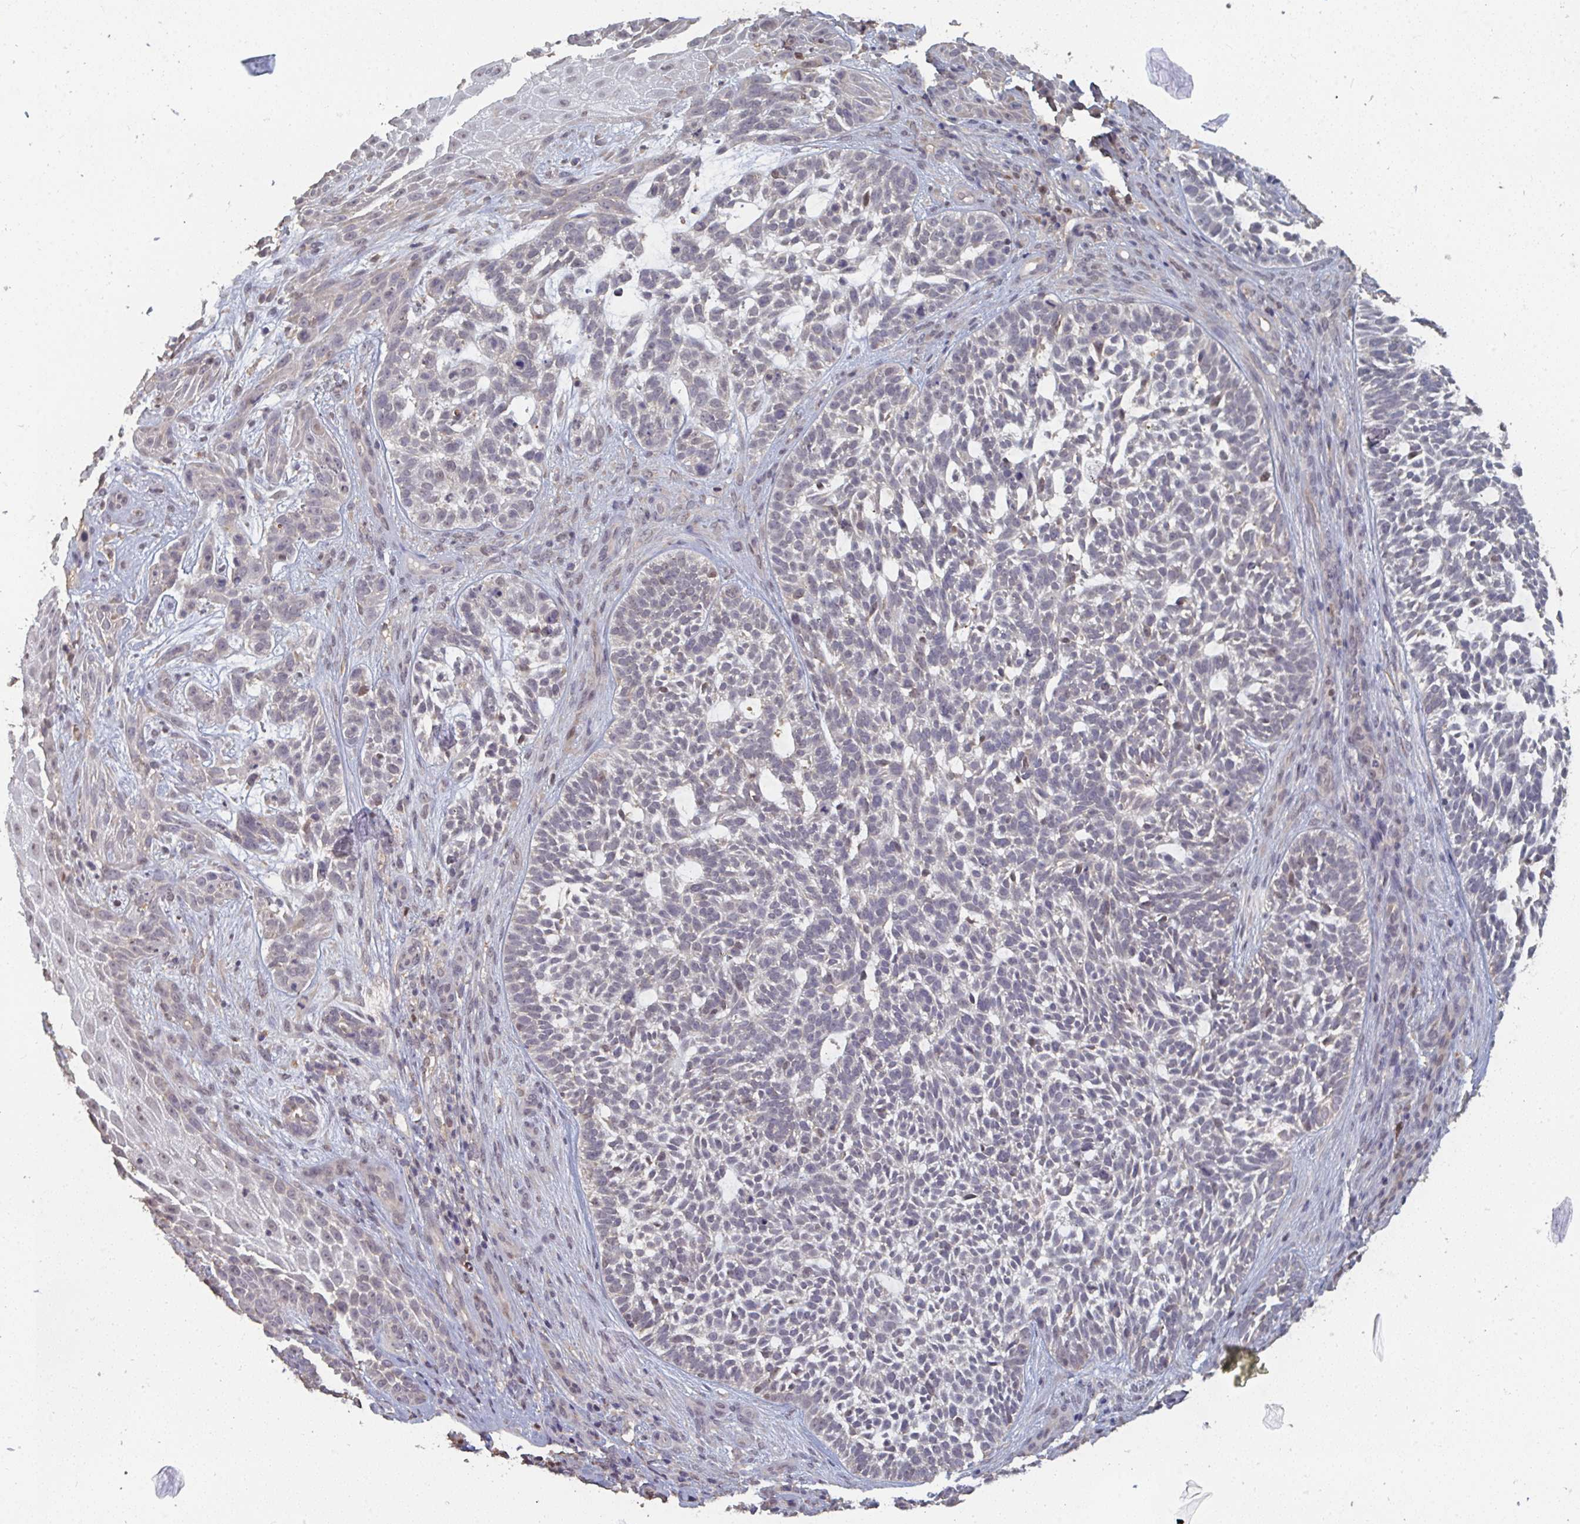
{"staining": {"intensity": "negative", "quantity": "none", "location": "none"}, "tissue": "skin cancer", "cell_type": "Tumor cells", "image_type": "cancer", "snomed": [{"axis": "morphology", "description": "Basal cell carcinoma"}, {"axis": "topography", "description": "Skin"}, {"axis": "topography", "description": "Skin, foot"}], "caption": "Skin cancer (basal cell carcinoma) was stained to show a protein in brown. There is no significant positivity in tumor cells.", "gene": "LIX1", "patient": {"sex": "female", "age": 77}}